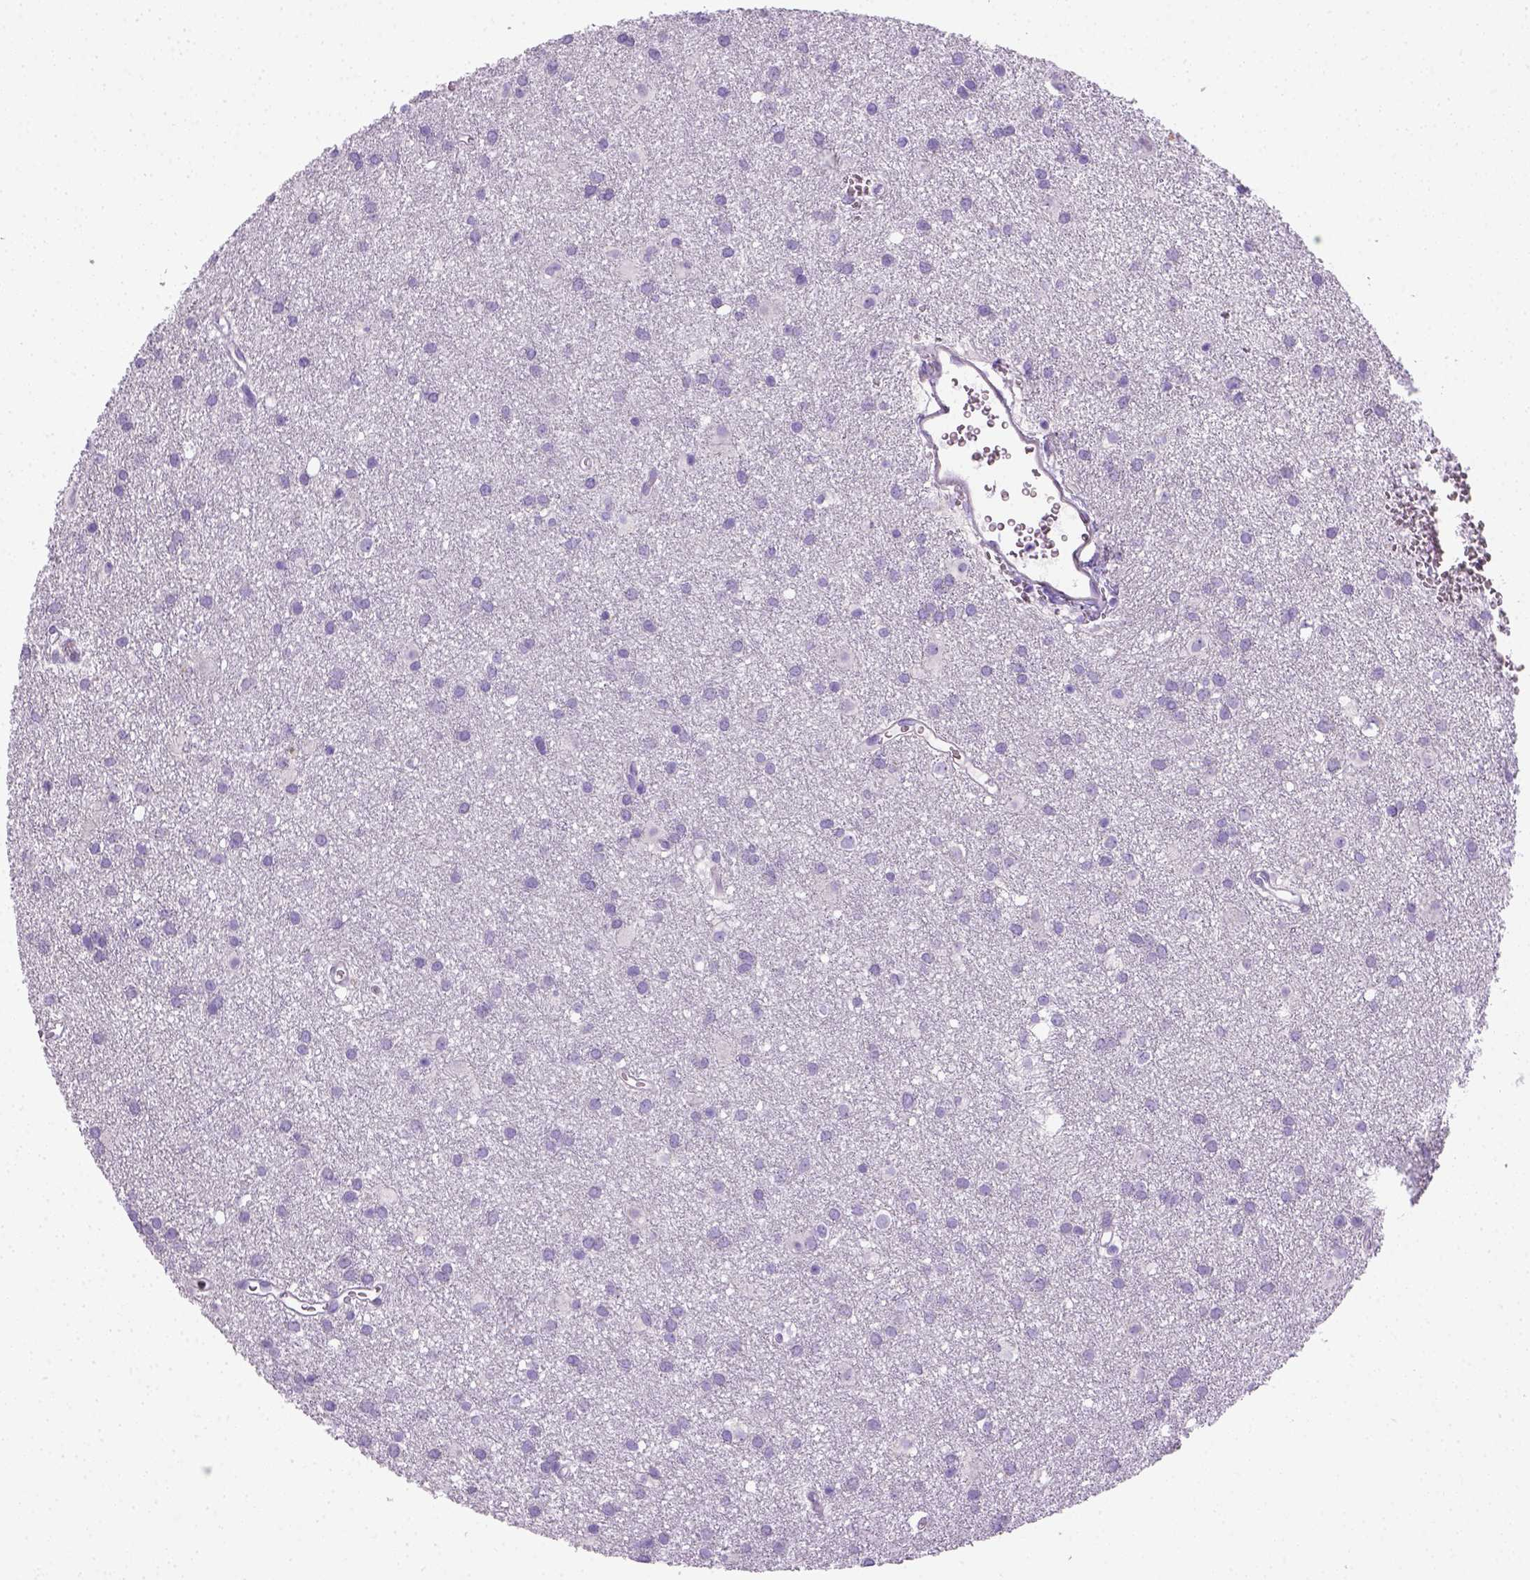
{"staining": {"intensity": "negative", "quantity": "none", "location": "none"}, "tissue": "glioma", "cell_type": "Tumor cells", "image_type": "cancer", "snomed": [{"axis": "morphology", "description": "Glioma, malignant, Low grade"}, {"axis": "topography", "description": "Brain"}], "caption": "There is no significant expression in tumor cells of glioma.", "gene": "KRT71", "patient": {"sex": "male", "age": 58}}